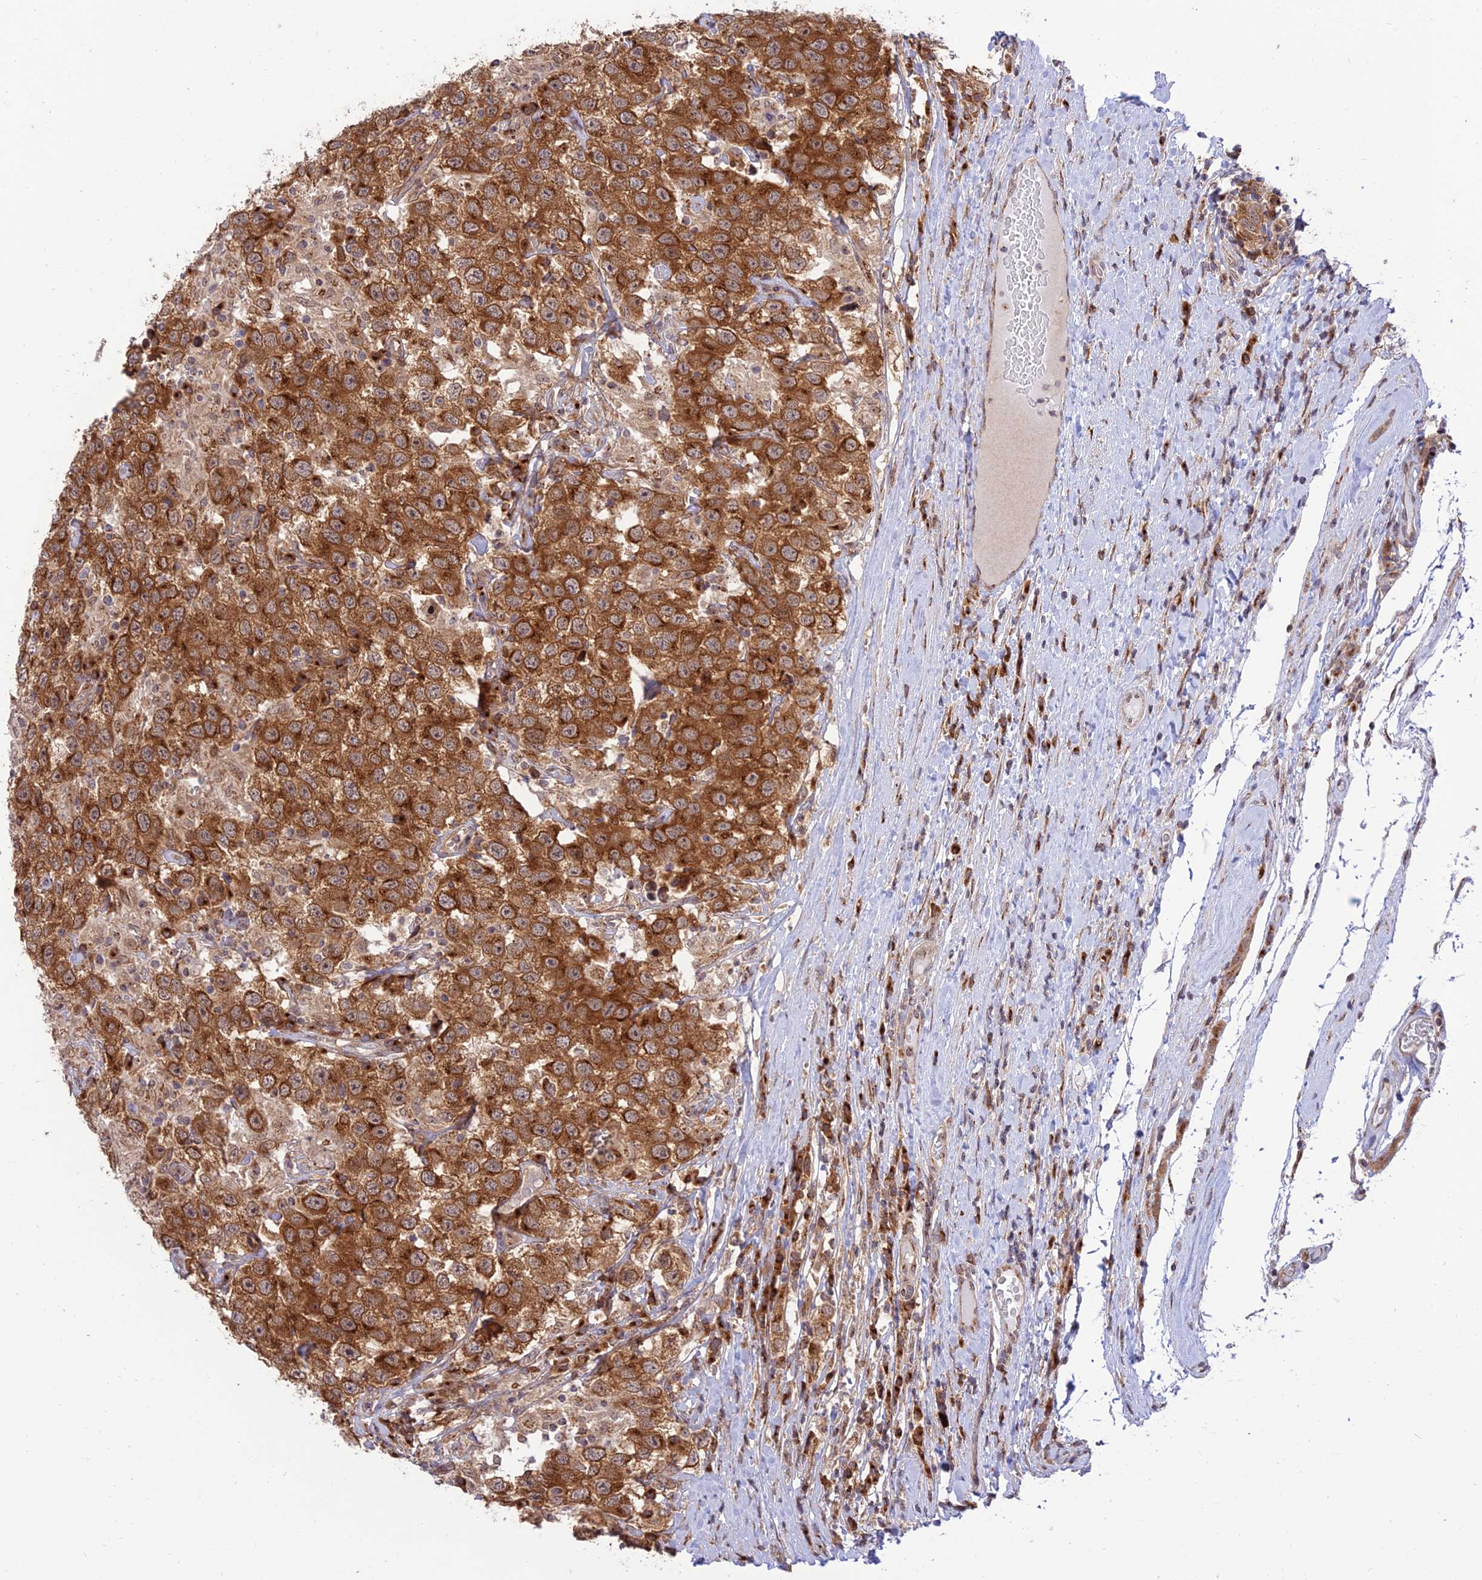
{"staining": {"intensity": "strong", "quantity": ">75%", "location": "cytoplasmic/membranous"}, "tissue": "testis cancer", "cell_type": "Tumor cells", "image_type": "cancer", "snomed": [{"axis": "morphology", "description": "Seminoma, NOS"}, {"axis": "topography", "description": "Testis"}], "caption": "IHC of testis cancer (seminoma) exhibits high levels of strong cytoplasmic/membranous positivity in approximately >75% of tumor cells. (DAB (3,3'-diaminobenzidine) = brown stain, brightfield microscopy at high magnification).", "gene": "GOLGA3", "patient": {"sex": "male", "age": 41}}